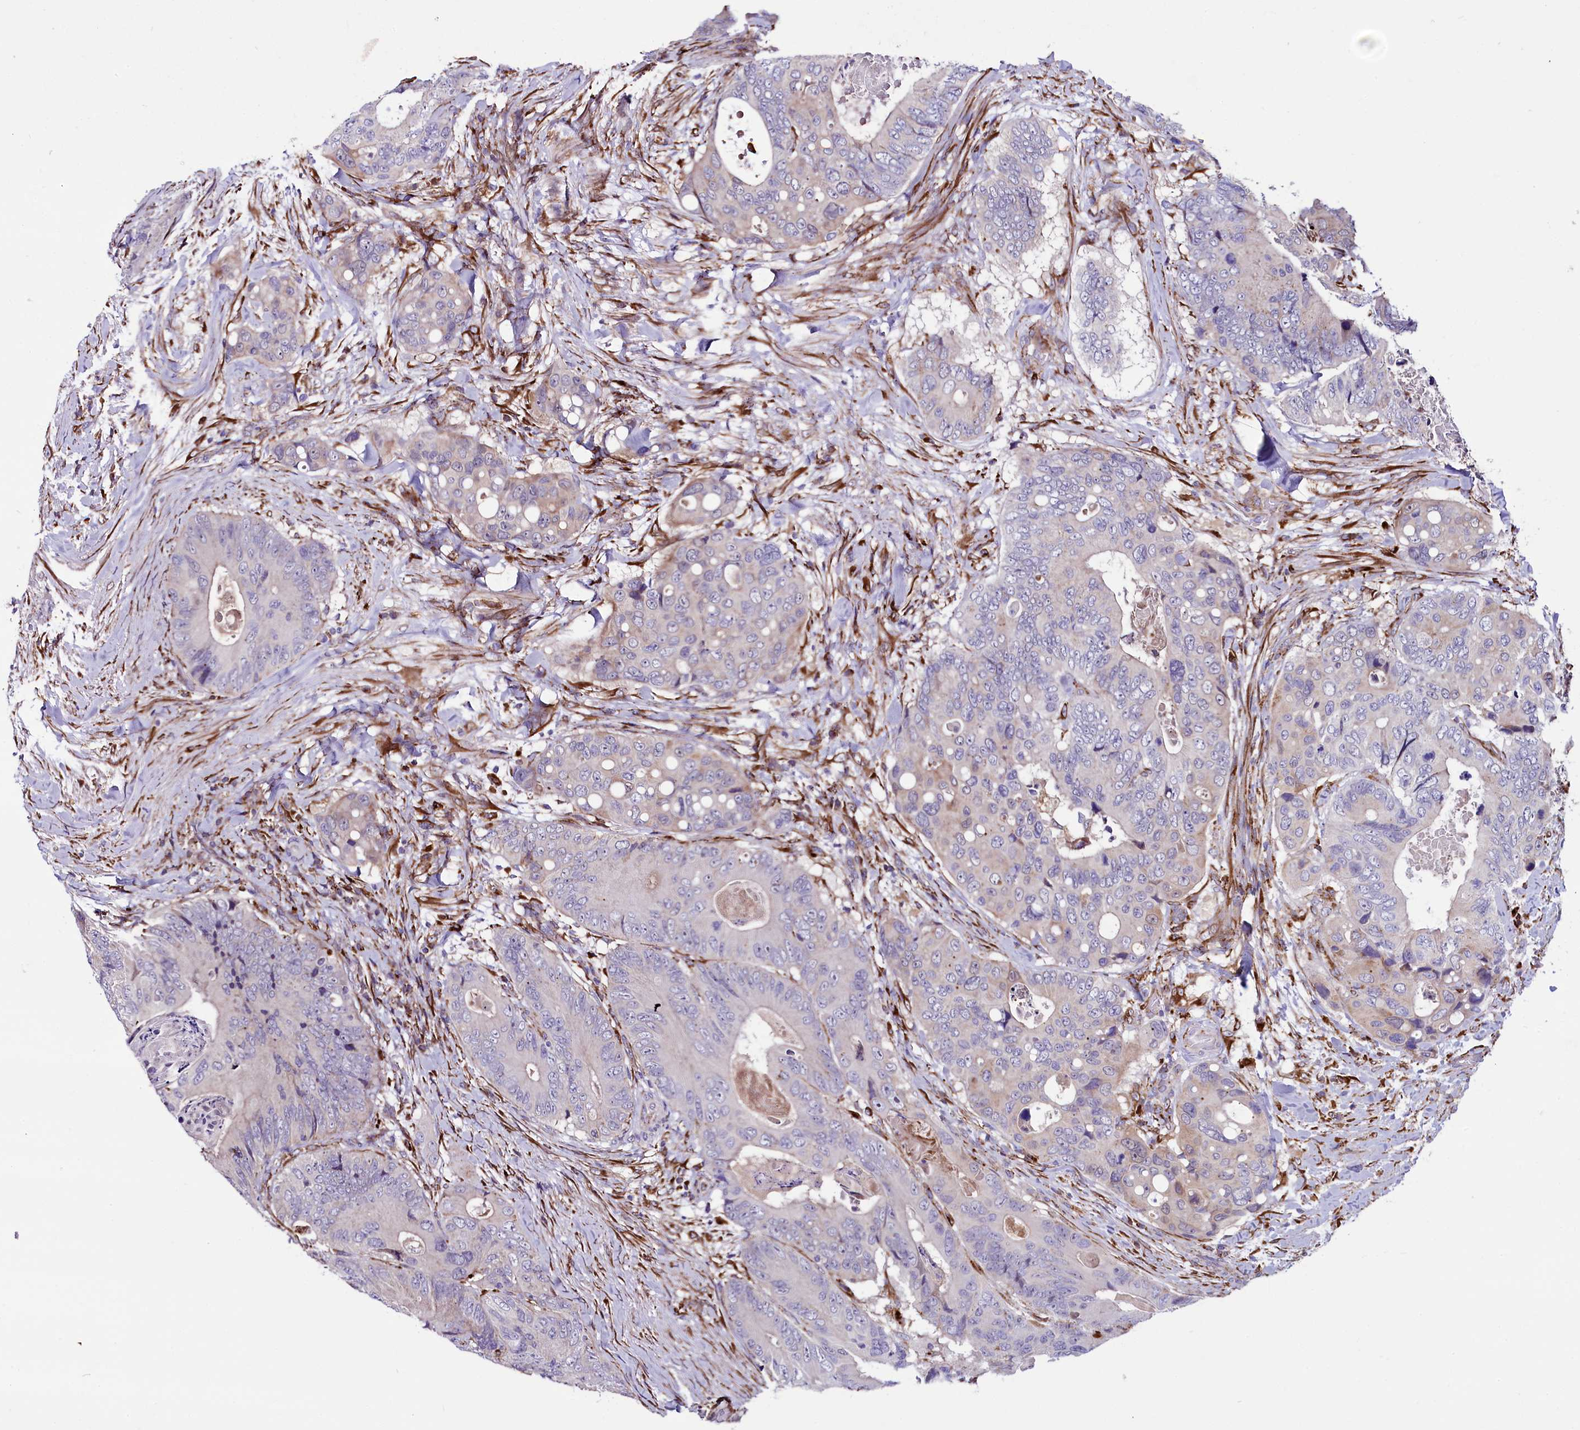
{"staining": {"intensity": "negative", "quantity": "none", "location": "none"}, "tissue": "colorectal cancer", "cell_type": "Tumor cells", "image_type": "cancer", "snomed": [{"axis": "morphology", "description": "Adenocarcinoma, NOS"}, {"axis": "topography", "description": "Colon"}], "caption": "Protein analysis of colorectal cancer (adenocarcinoma) displays no significant positivity in tumor cells.", "gene": "MAN2B1", "patient": {"sex": "male", "age": 84}}